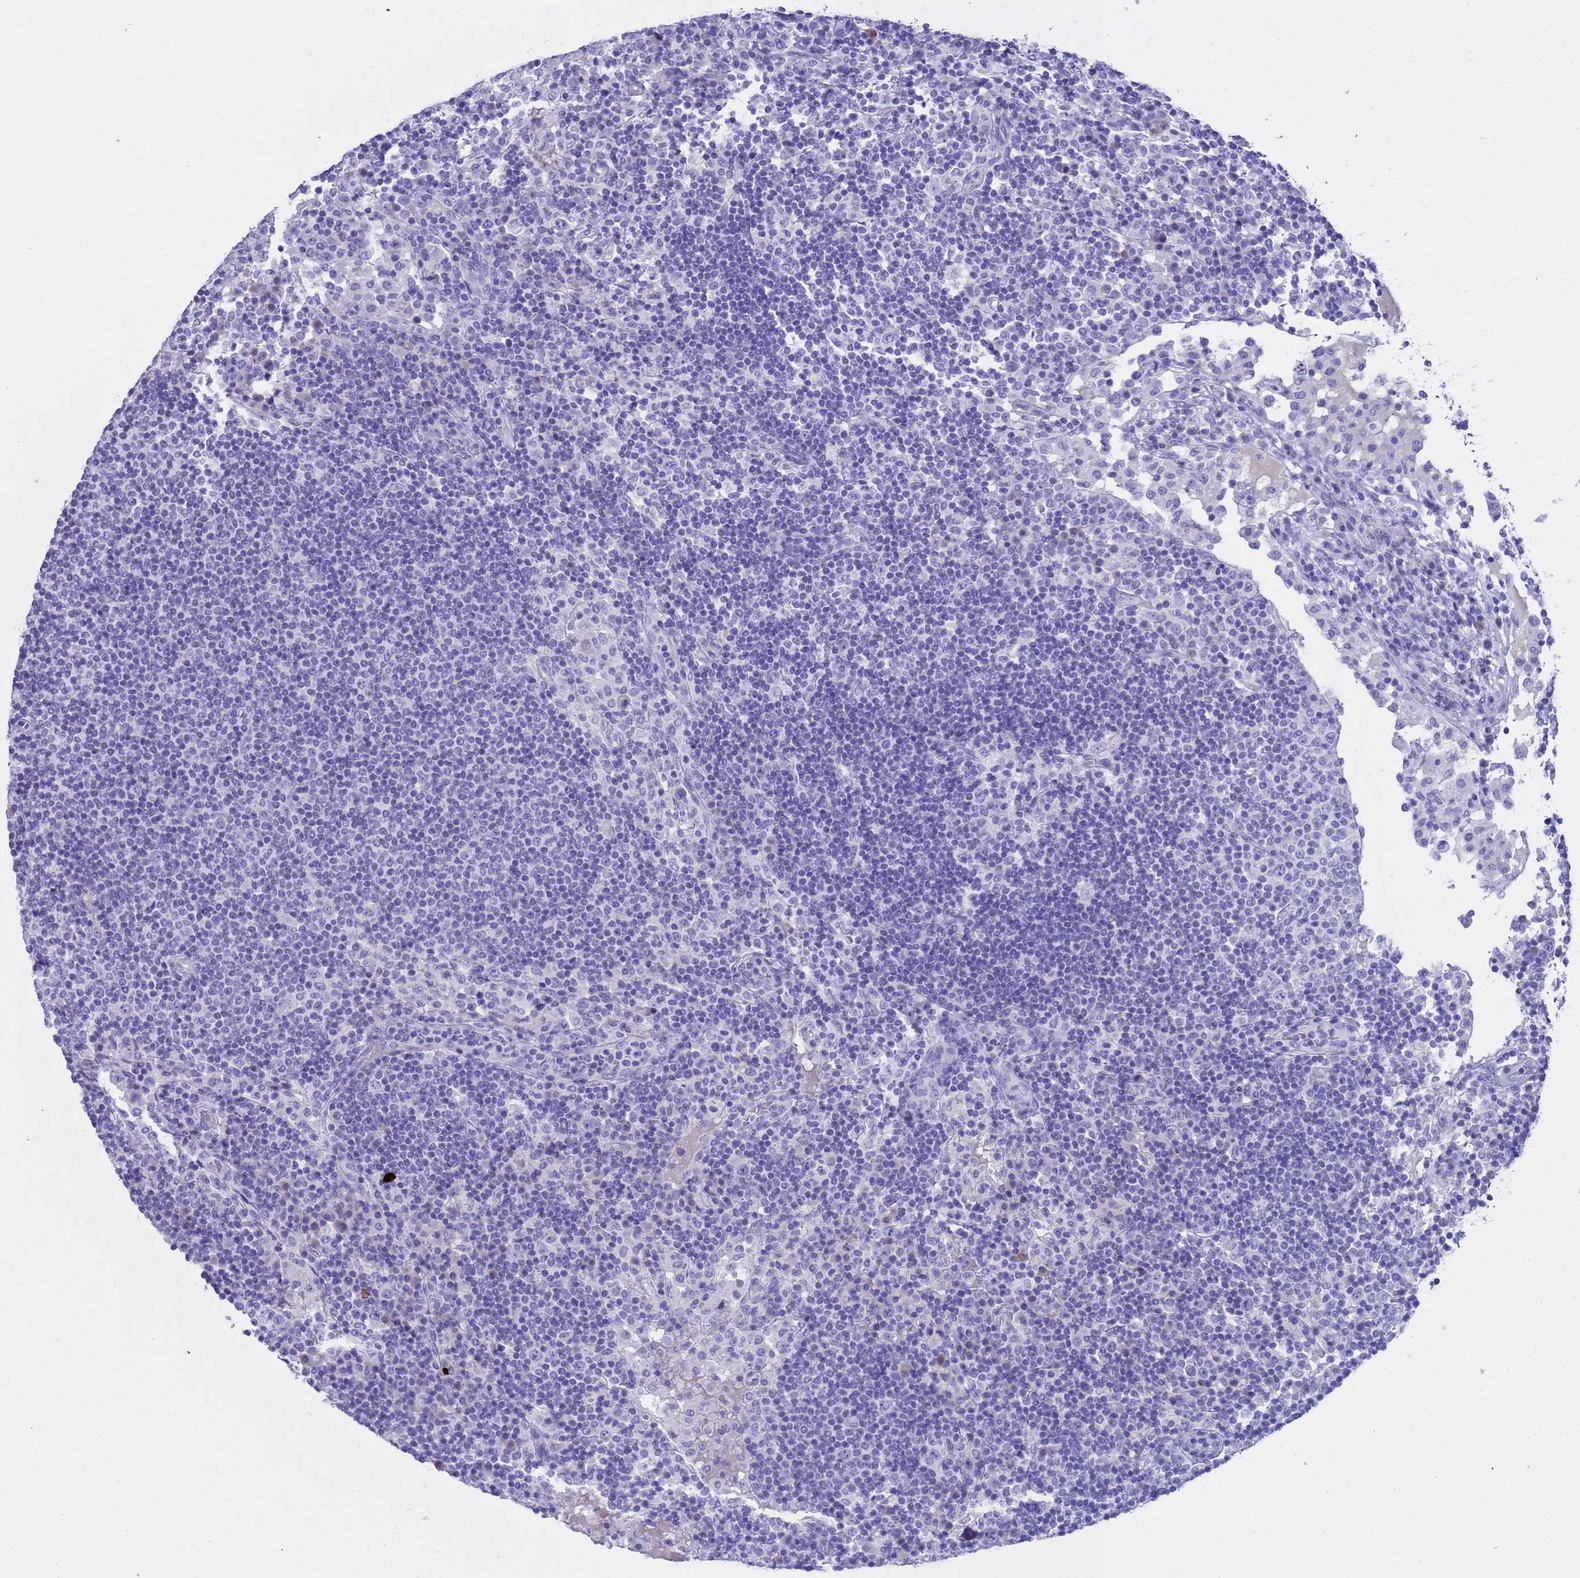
{"staining": {"intensity": "negative", "quantity": "none", "location": "none"}, "tissue": "lymph node", "cell_type": "Germinal center cells", "image_type": "normal", "snomed": [{"axis": "morphology", "description": "Normal tissue, NOS"}, {"axis": "topography", "description": "Lymph node"}], "caption": "High magnification brightfield microscopy of unremarkable lymph node stained with DAB (3,3'-diaminobenzidine) (brown) and counterstained with hematoxylin (blue): germinal center cells show no significant expression.", "gene": "SYCN", "patient": {"sex": "female", "age": 53}}